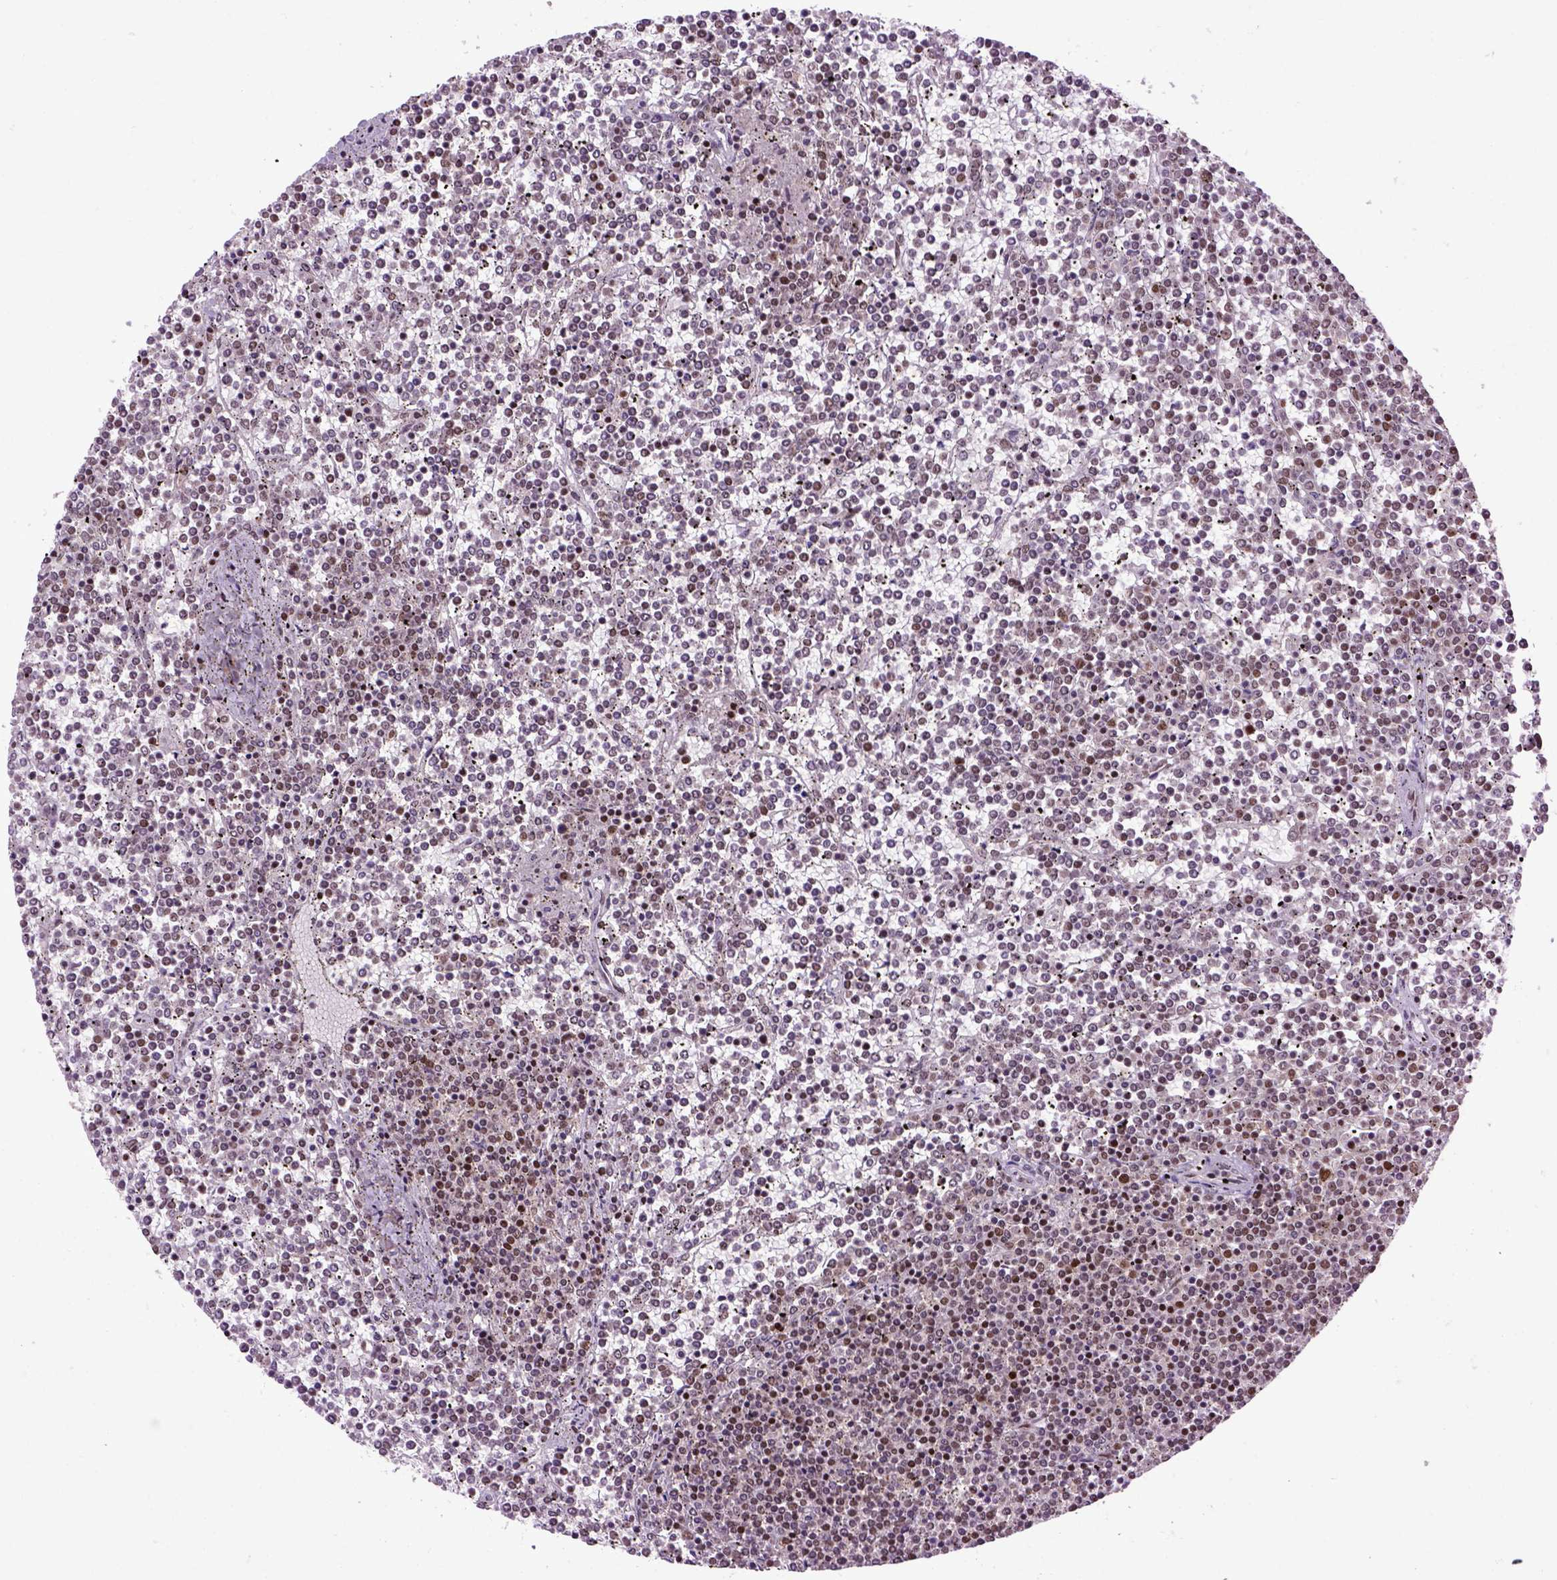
{"staining": {"intensity": "negative", "quantity": "none", "location": "none"}, "tissue": "lymphoma", "cell_type": "Tumor cells", "image_type": "cancer", "snomed": [{"axis": "morphology", "description": "Malignant lymphoma, non-Hodgkin's type, Low grade"}, {"axis": "topography", "description": "Spleen"}], "caption": "High magnification brightfield microscopy of lymphoma stained with DAB (brown) and counterstained with hematoxylin (blue): tumor cells show no significant staining. Brightfield microscopy of immunohistochemistry stained with DAB (brown) and hematoxylin (blue), captured at high magnification.", "gene": "CELF1", "patient": {"sex": "female", "age": 19}}